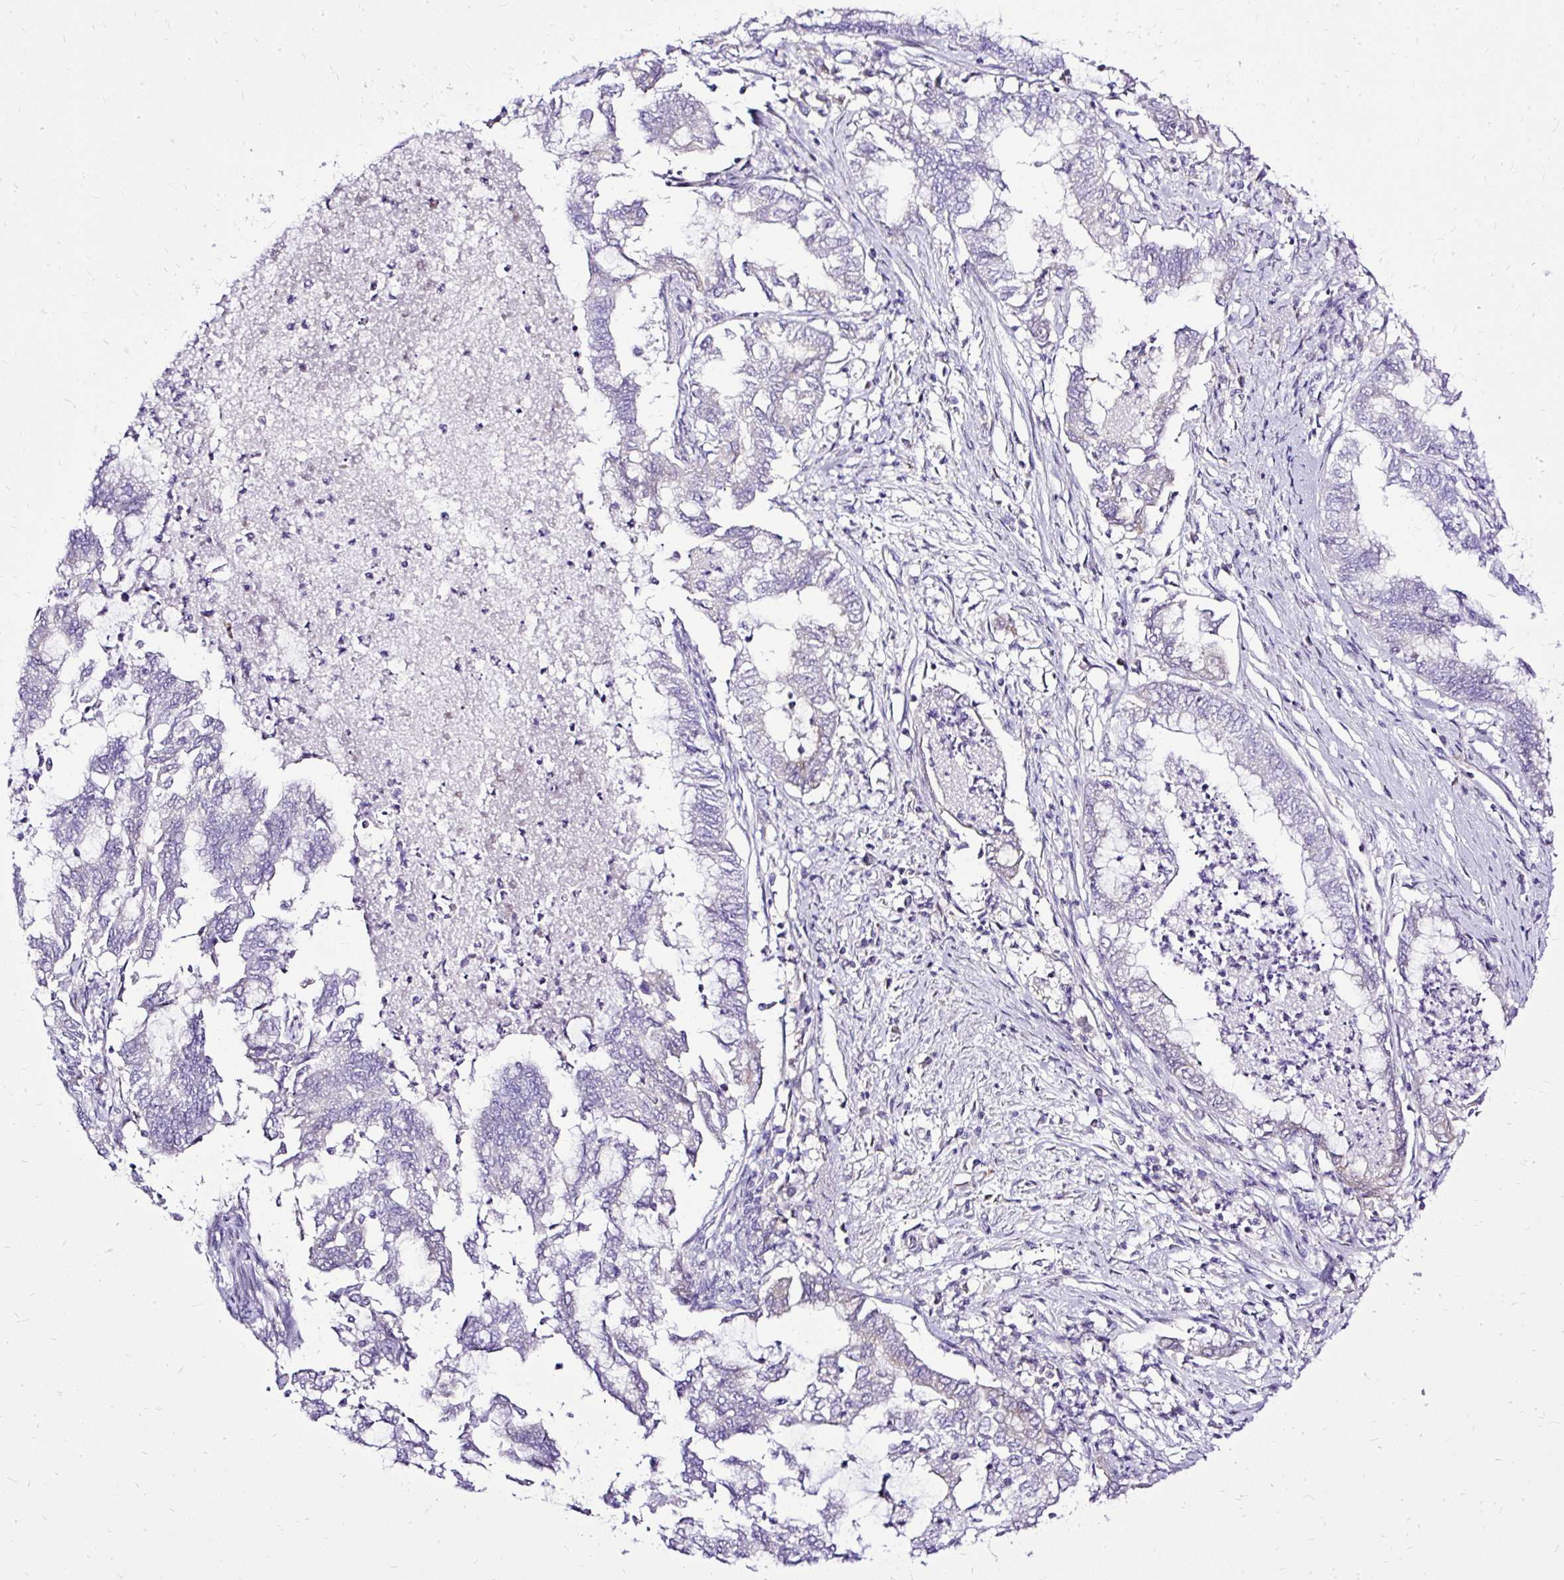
{"staining": {"intensity": "negative", "quantity": "none", "location": "none"}, "tissue": "endometrial cancer", "cell_type": "Tumor cells", "image_type": "cancer", "snomed": [{"axis": "morphology", "description": "Adenocarcinoma, NOS"}, {"axis": "topography", "description": "Endometrium"}], "caption": "High power microscopy photomicrograph of an immunohistochemistry (IHC) histopathology image of endometrial adenocarcinoma, revealing no significant staining in tumor cells.", "gene": "AMFR", "patient": {"sex": "female", "age": 79}}